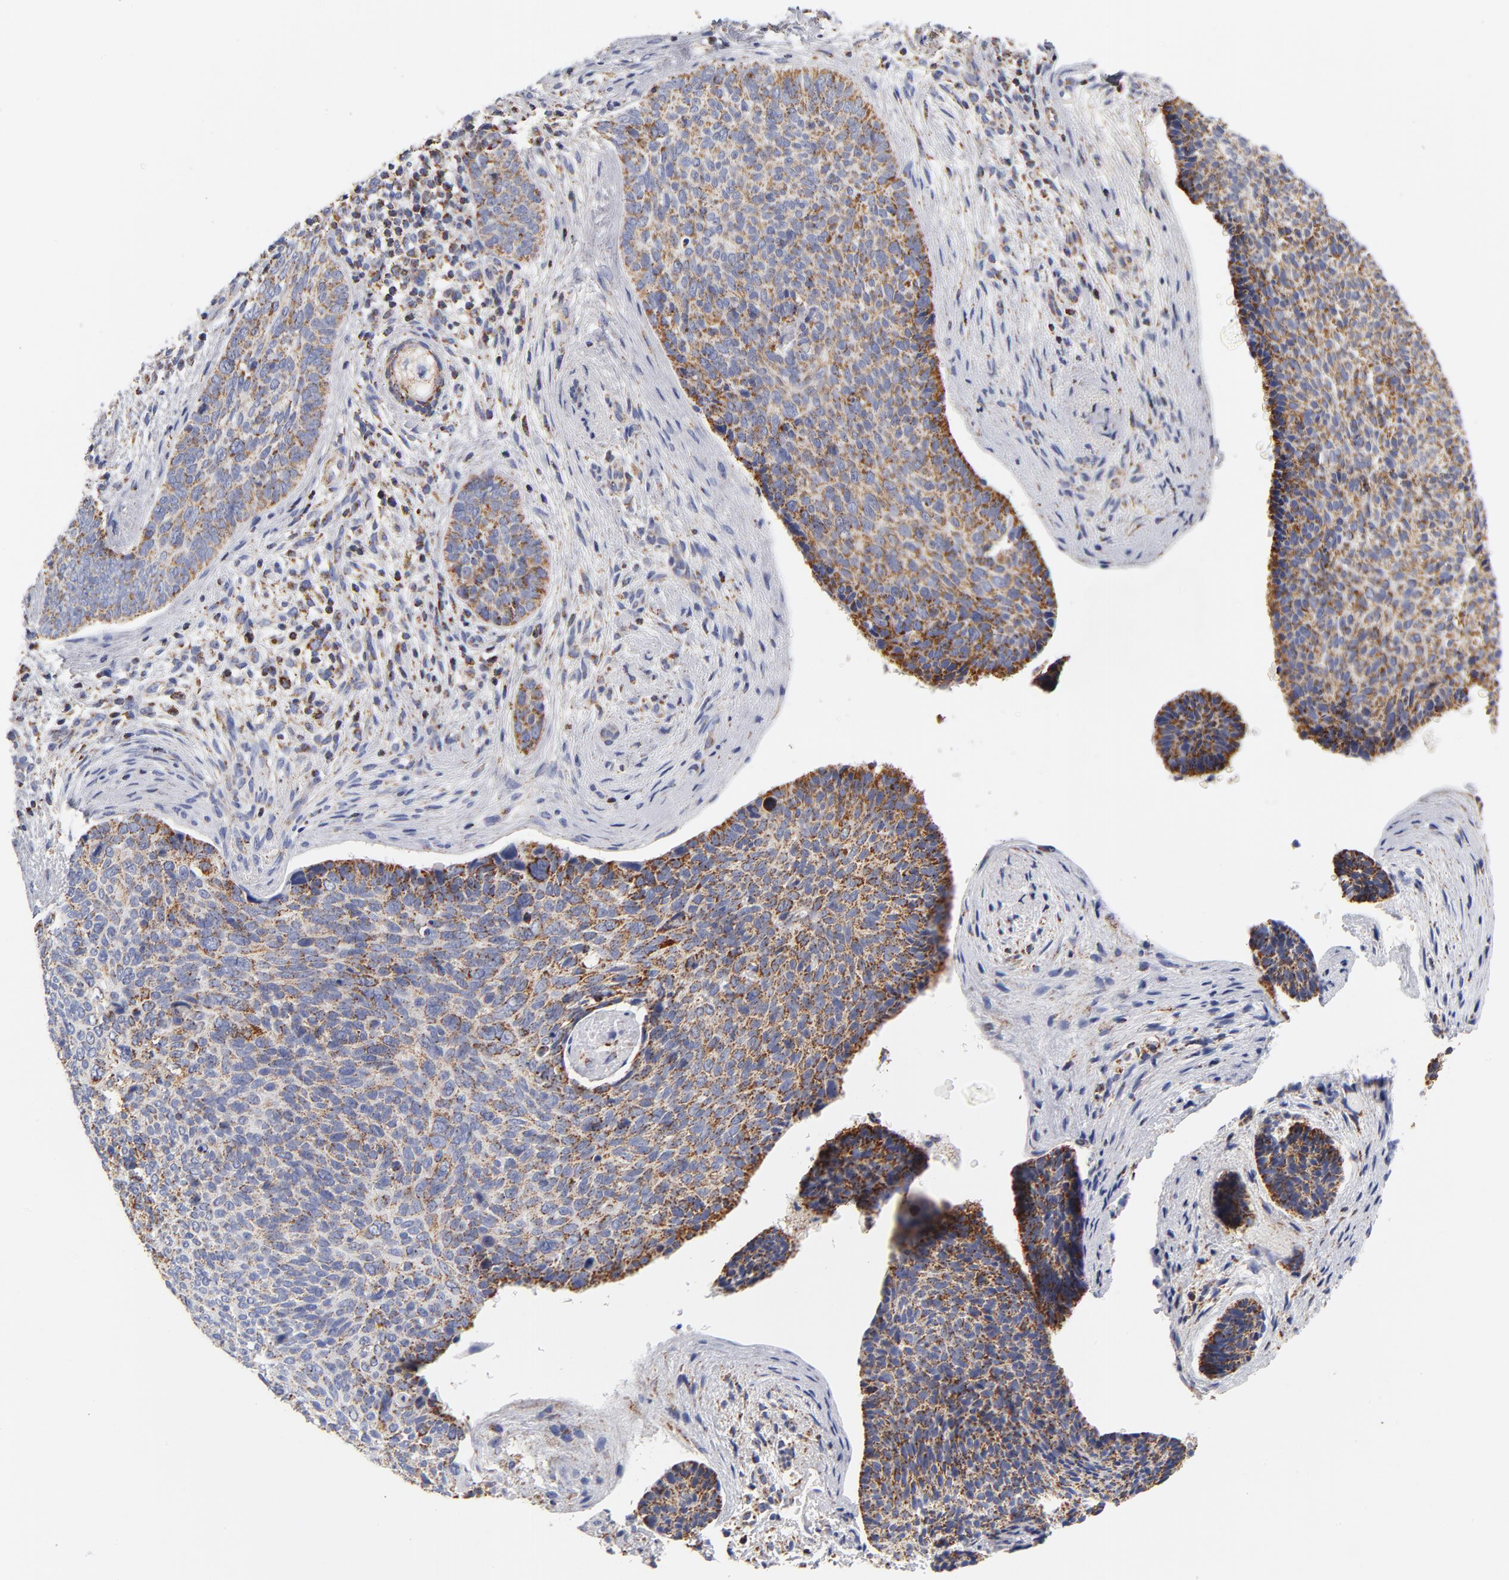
{"staining": {"intensity": "moderate", "quantity": ">75%", "location": "cytoplasmic/membranous"}, "tissue": "skin cancer", "cell_type": "Tumor cells", "image_type": "cancer", "snomed": [{"axis": "morphology", "description": "Normal tissue, NOS"}, {"axis": "morphology", "description": "Basal cell carcinoma"}, {"axis": "topography", "description": "Skin"}], "caption": "DAB (3,3'-diaminobenzidine) immunohistochemical staining of human skin cancer demonstrates moderate cytoplasmic/membranous protein positivity in about >75% of tumor cells.", "gene": "ECHS1", "patient": {"sex": "female", "age": 57}}